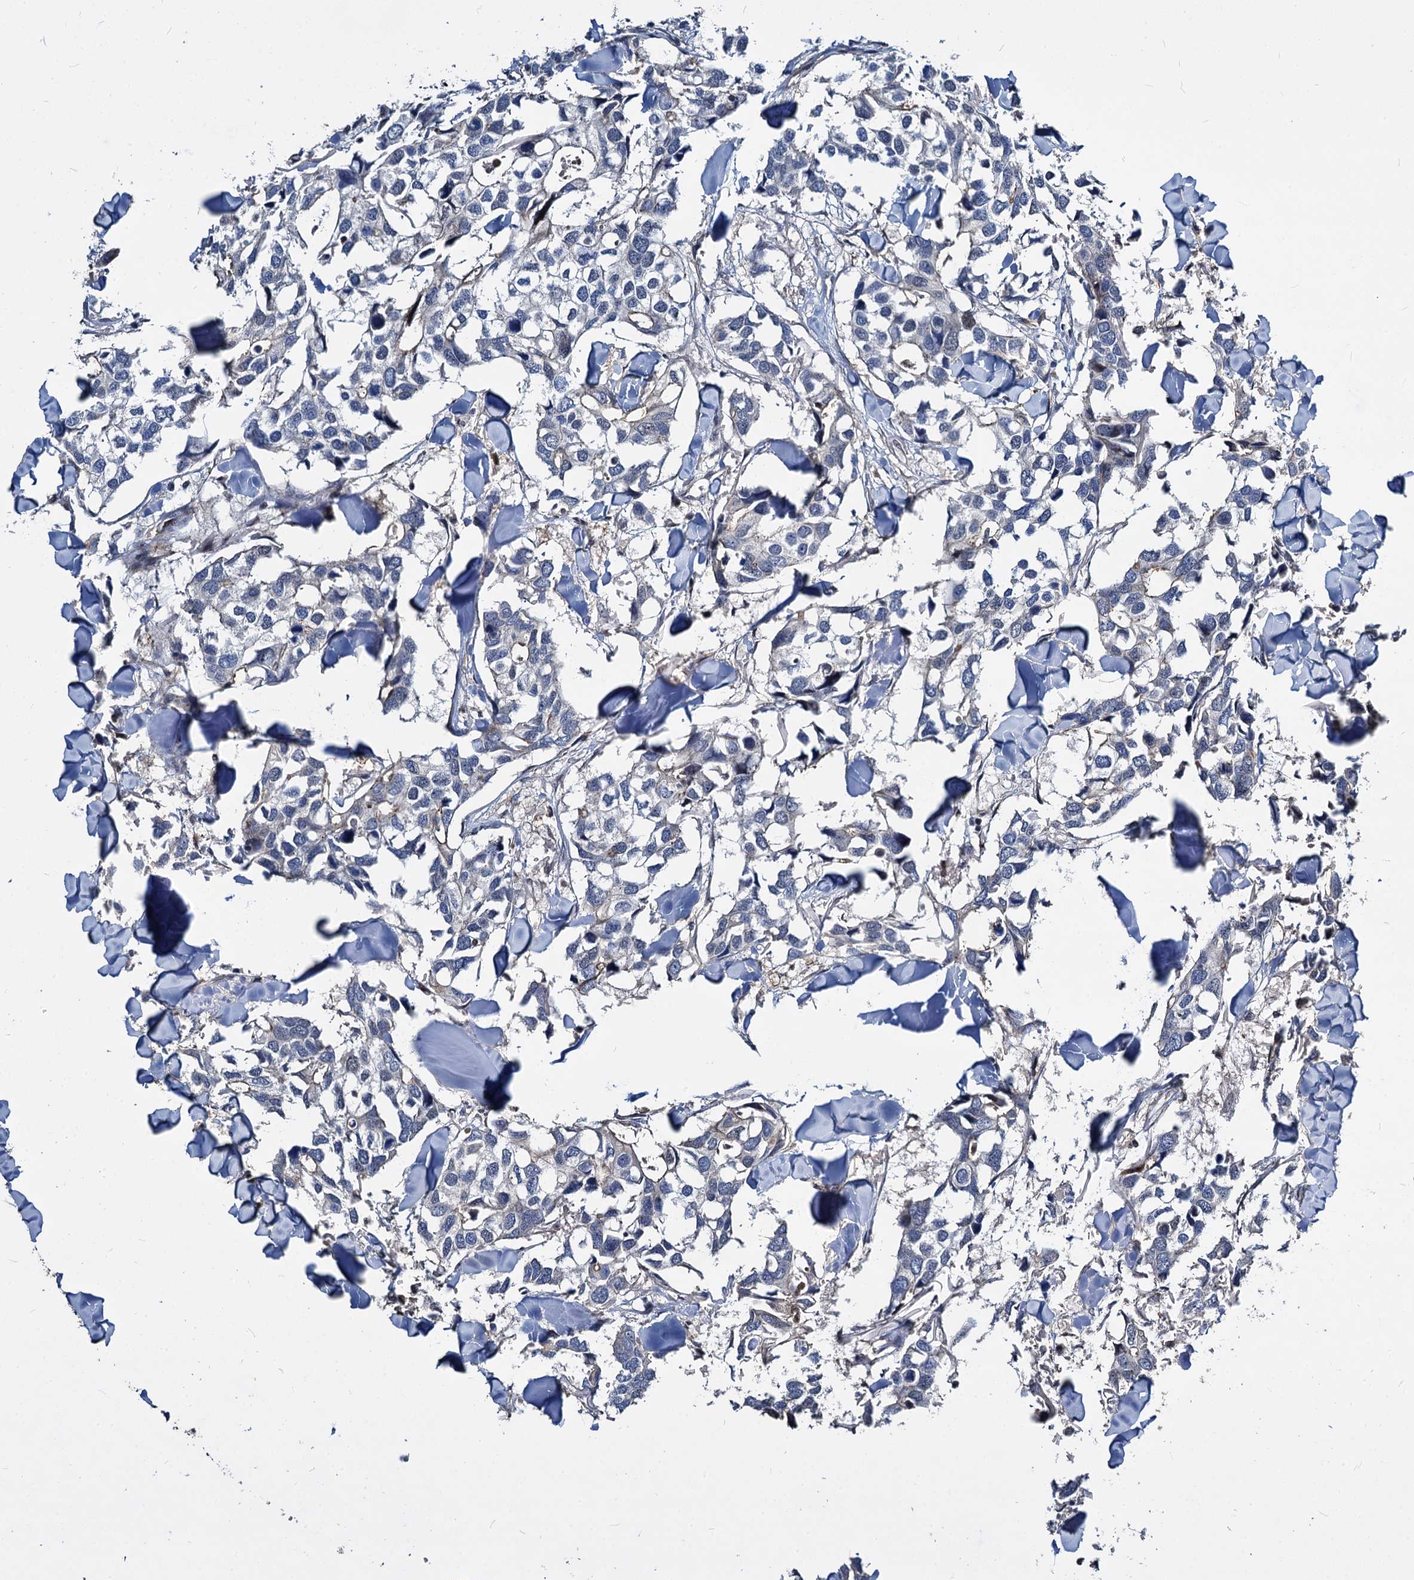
{"staining": {"intensity": "negative", "quantity": "none", "location": "none"}, "tissue": "breast cancer", "cell_type": "Tumor cells", "image_type": "cancer", "snomed": [{"axis": "morphology", "description": "Duct carcinoma"}, {"axis": "topography", "description": "Breast"}], "caption": "Breast invasive ductal carcinoma stained for a protein using IHC exhibits no staining tumor cells.", "gene": "ATG101", "patient": {"sex": "female", "age": 83}}